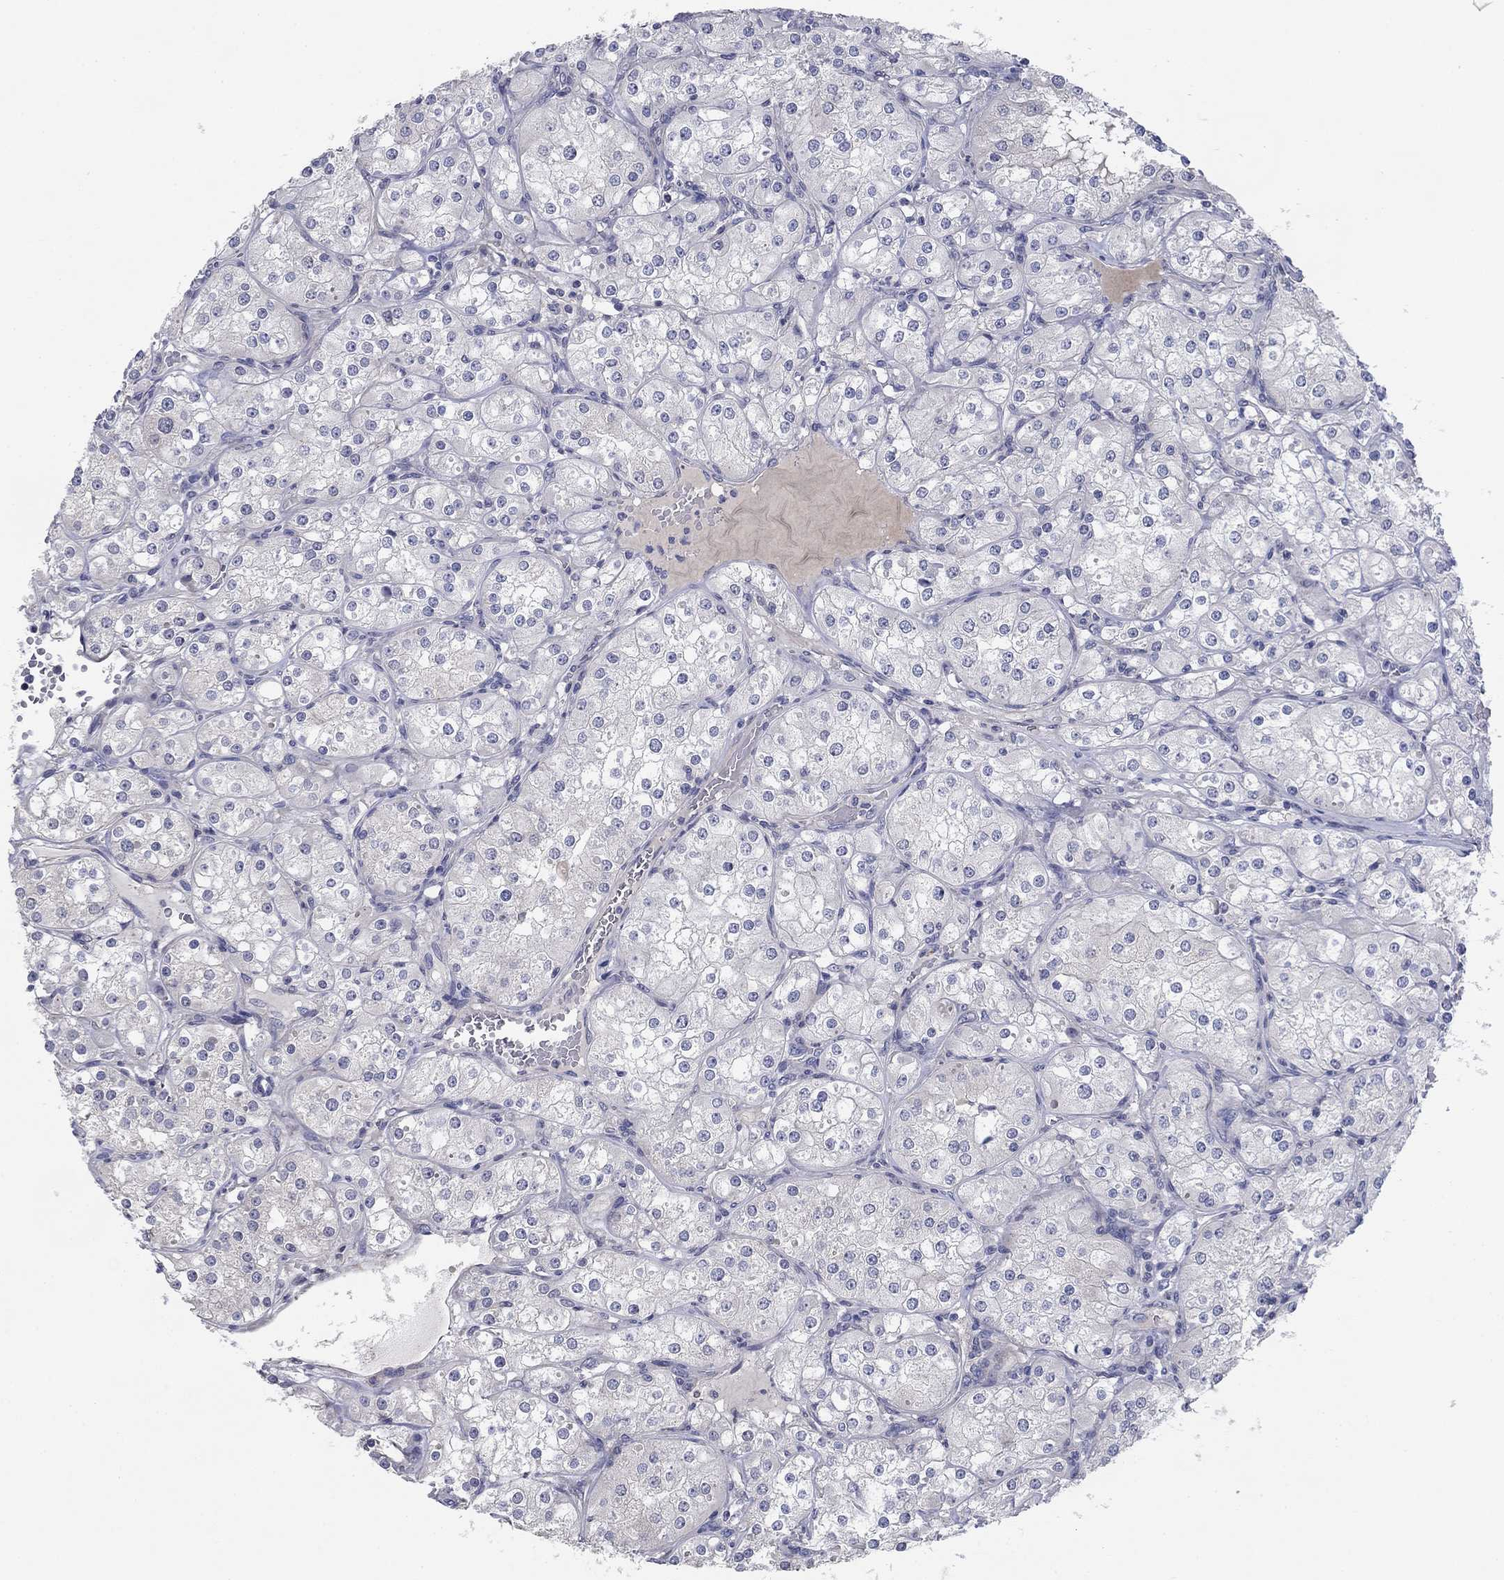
{"staining": {"intensity": "negative", "quantity": "none", "location": "none"}, "tissue": "renal cancer", "cell_type": "Tumor cells", "image_type": "cancer", "snomed": [{"axis": "morphology", "description": "Adenocarcinoma, NOS"}, {"axis": "topography", "description": "Kidney"}], "caption": "A photomicrograph of renal cancer (adenocarcinoma) stained for a protein shows no brown staining in tumor cells.", "gene": "GRK7", "patient": {"sex": "male", "age": 77}}